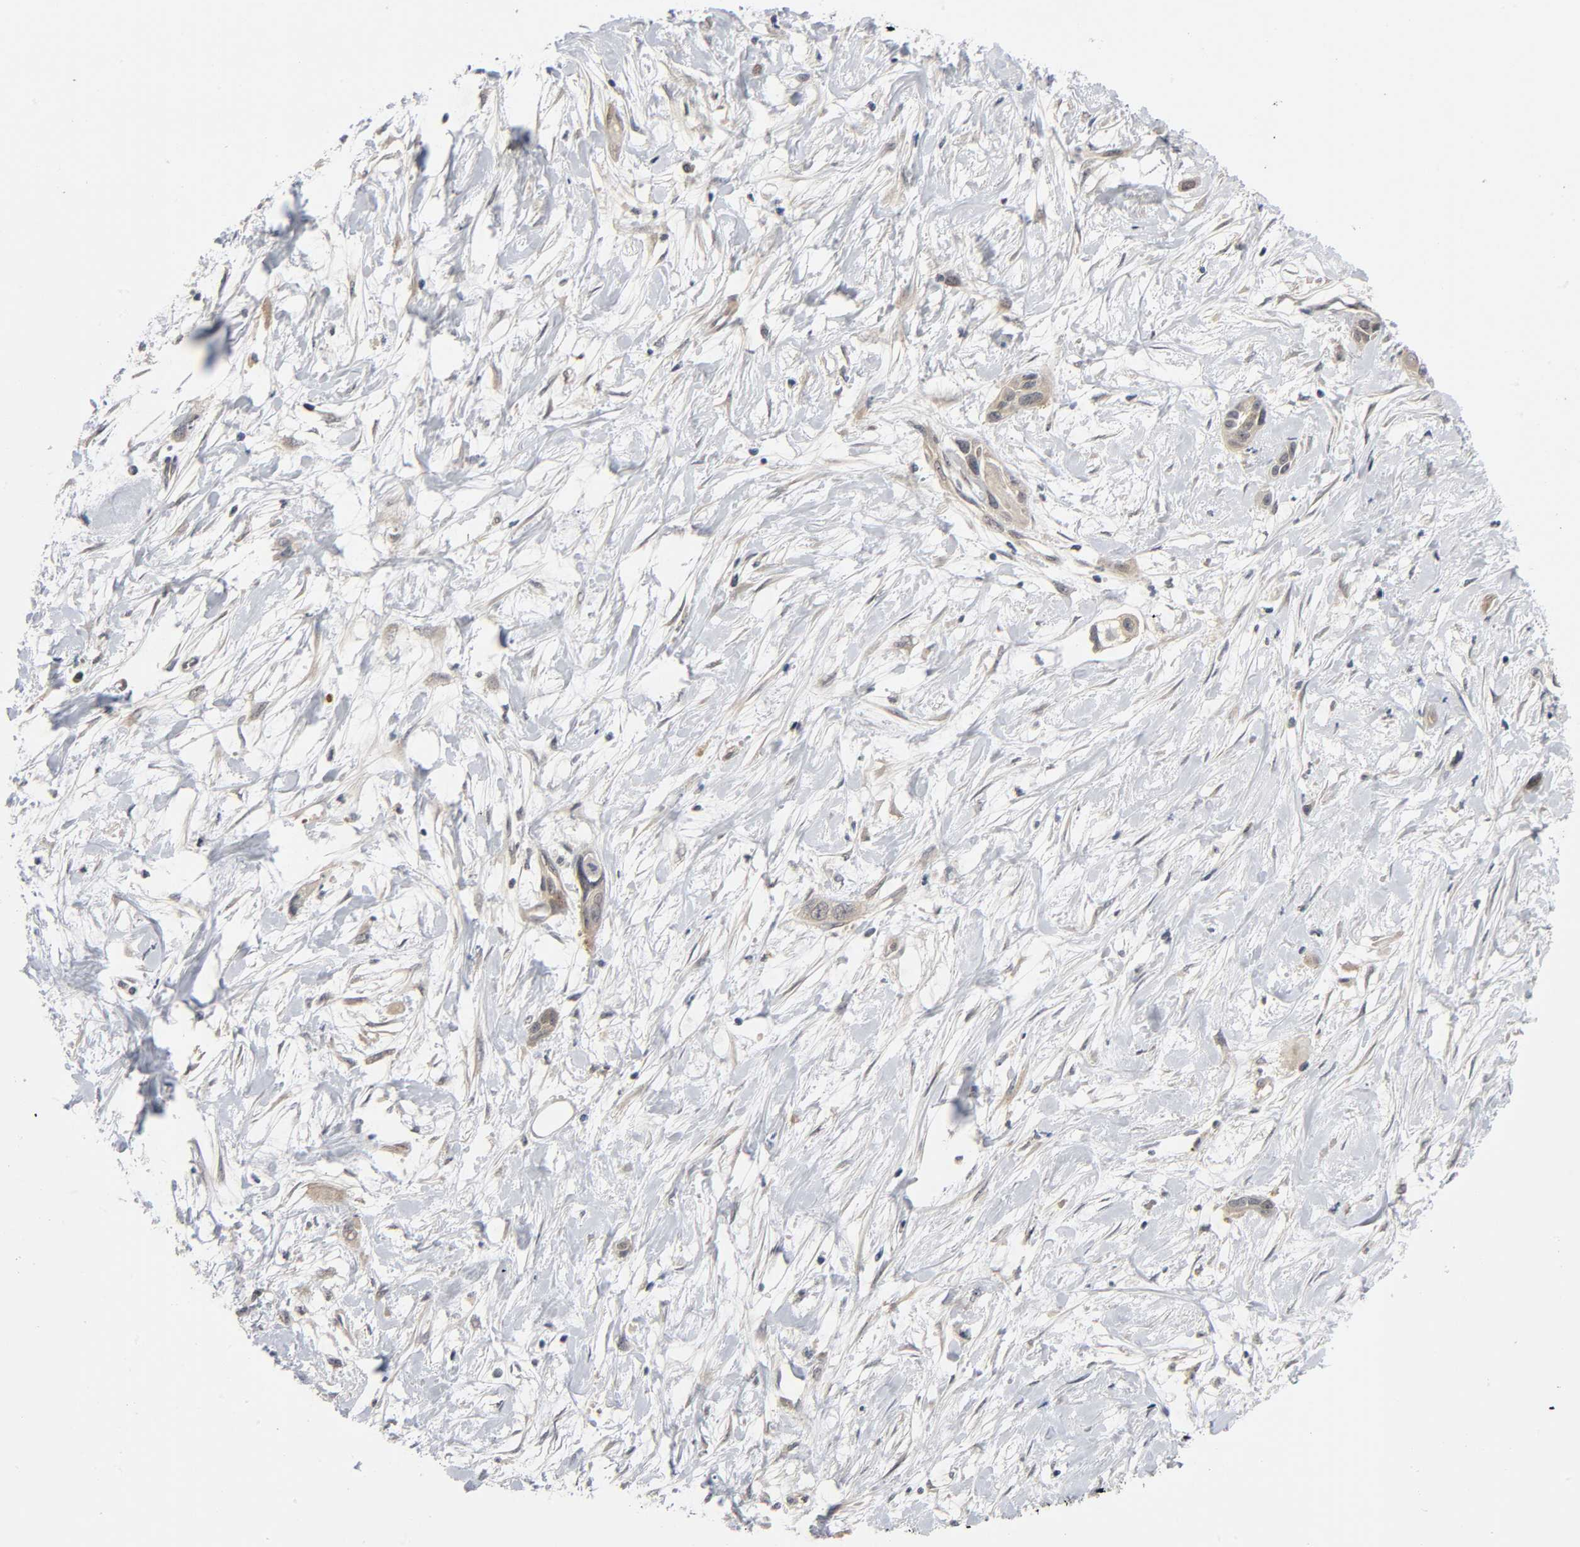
{"staining": {"intensity": "moderate", "quantity": ">75%", "location": "cytoplasmic/membranous"}, "tissue": "pancreatic cancer", "cell_type": "Tumor cells", "image_type": "cancer", "snomed": [{"axis": "morphology", "description": "Adenocarcinoma, NOS"}, {"axis": "topography", "description": "Pancreas"}], "caption": "Pancreatic cancer (adenocarcinoma) stained for a protein (brown) exhibits moderate cytoplasmic/membranous positive expression in about >75% of tumor cells.", "gene": "MAPK8", "patient": {"sex": "female", "age": 60}}